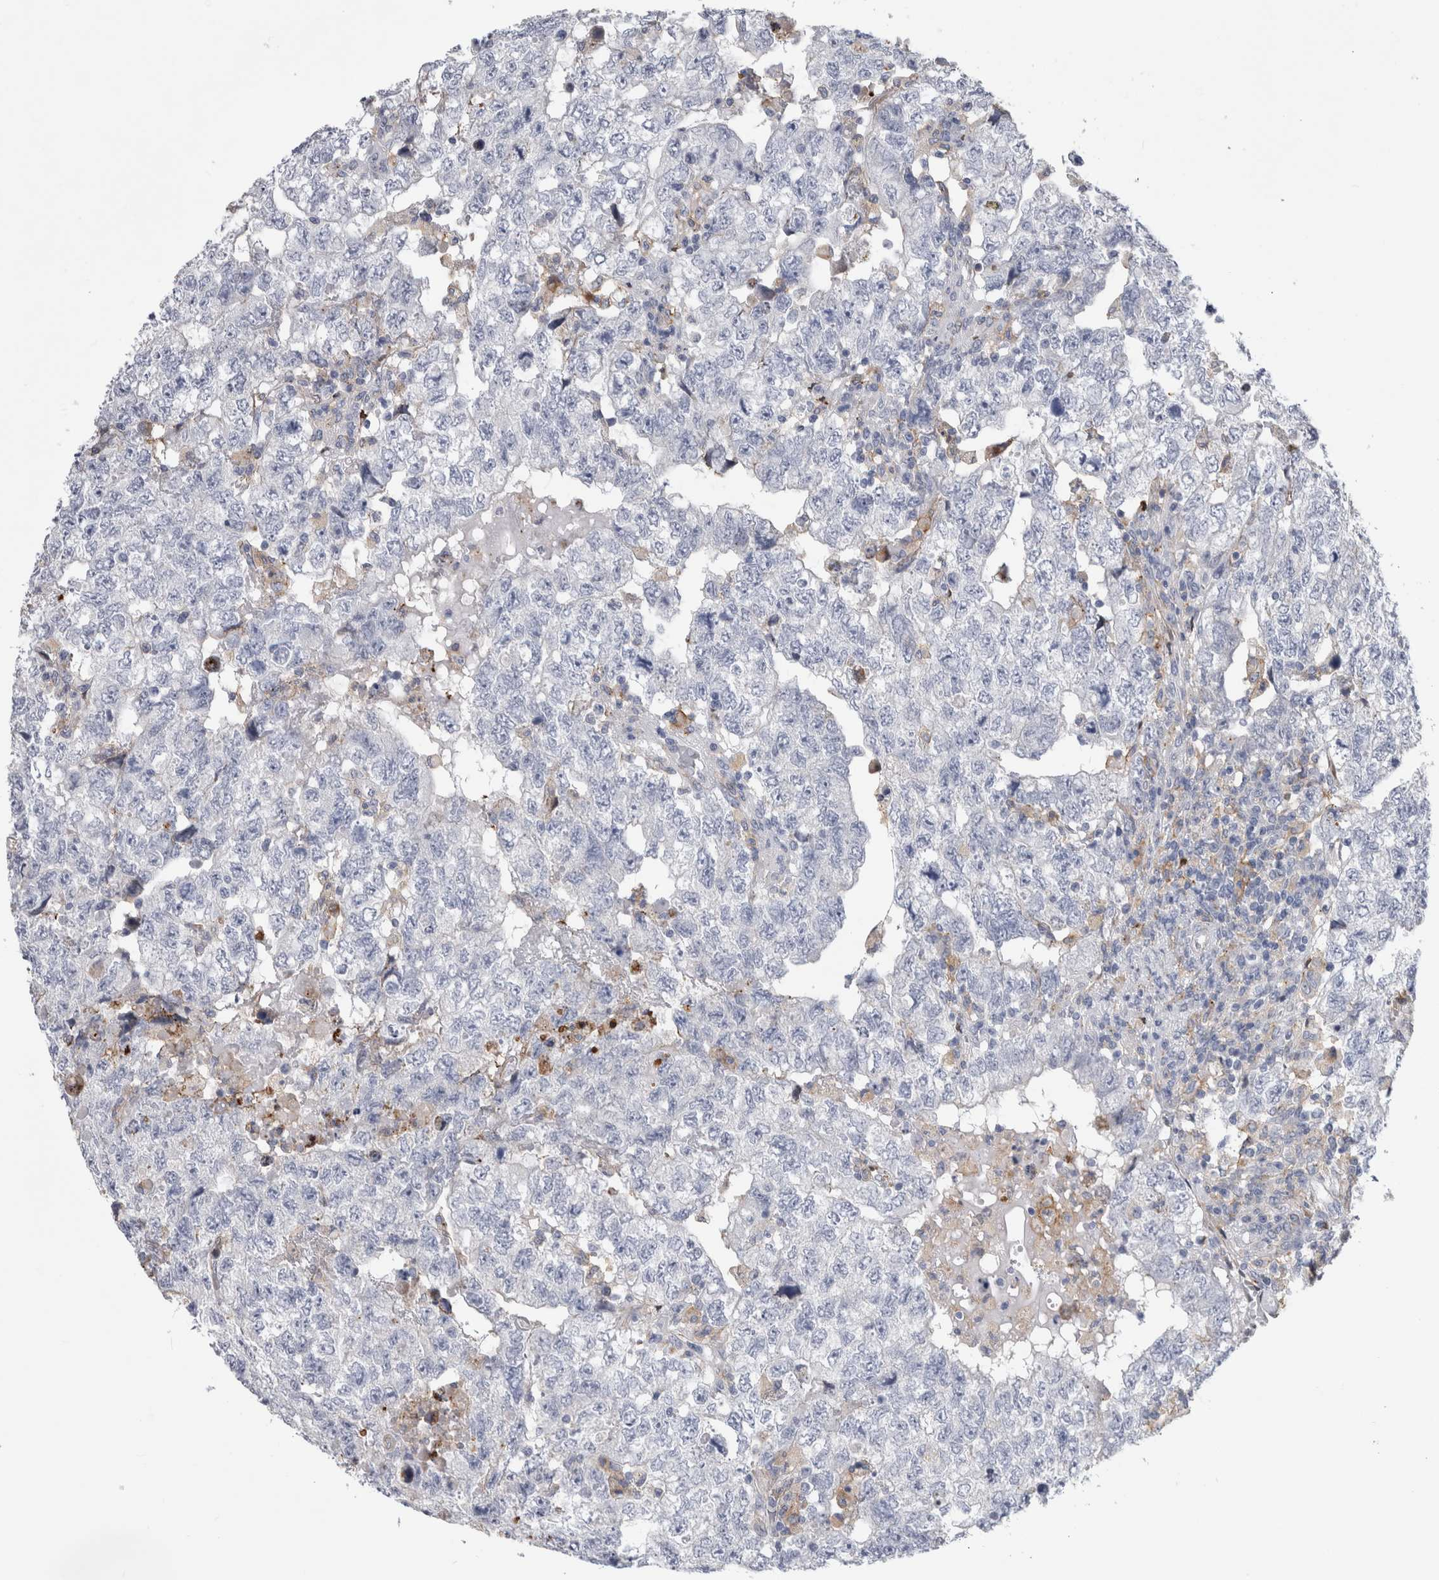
{"staining": {"intensity": "negative", "quantity": "none", "location": "none"}, "tissue": "testis cancer", "cell_type": "Tumor cells", "image_type": "cancer", "snomed": [{"axis": "morphology", "description": "Carcinoma, Embryonal, NOS"}, {"axis": "topography", "description": "Testis"}], "caption": "Photomicrograph shows no protein expression in tumor cells of embryonal carcinoma (testis) tissue.", "gene": "DNAJC24", "patient": {"sex": "male", "age": 36}}